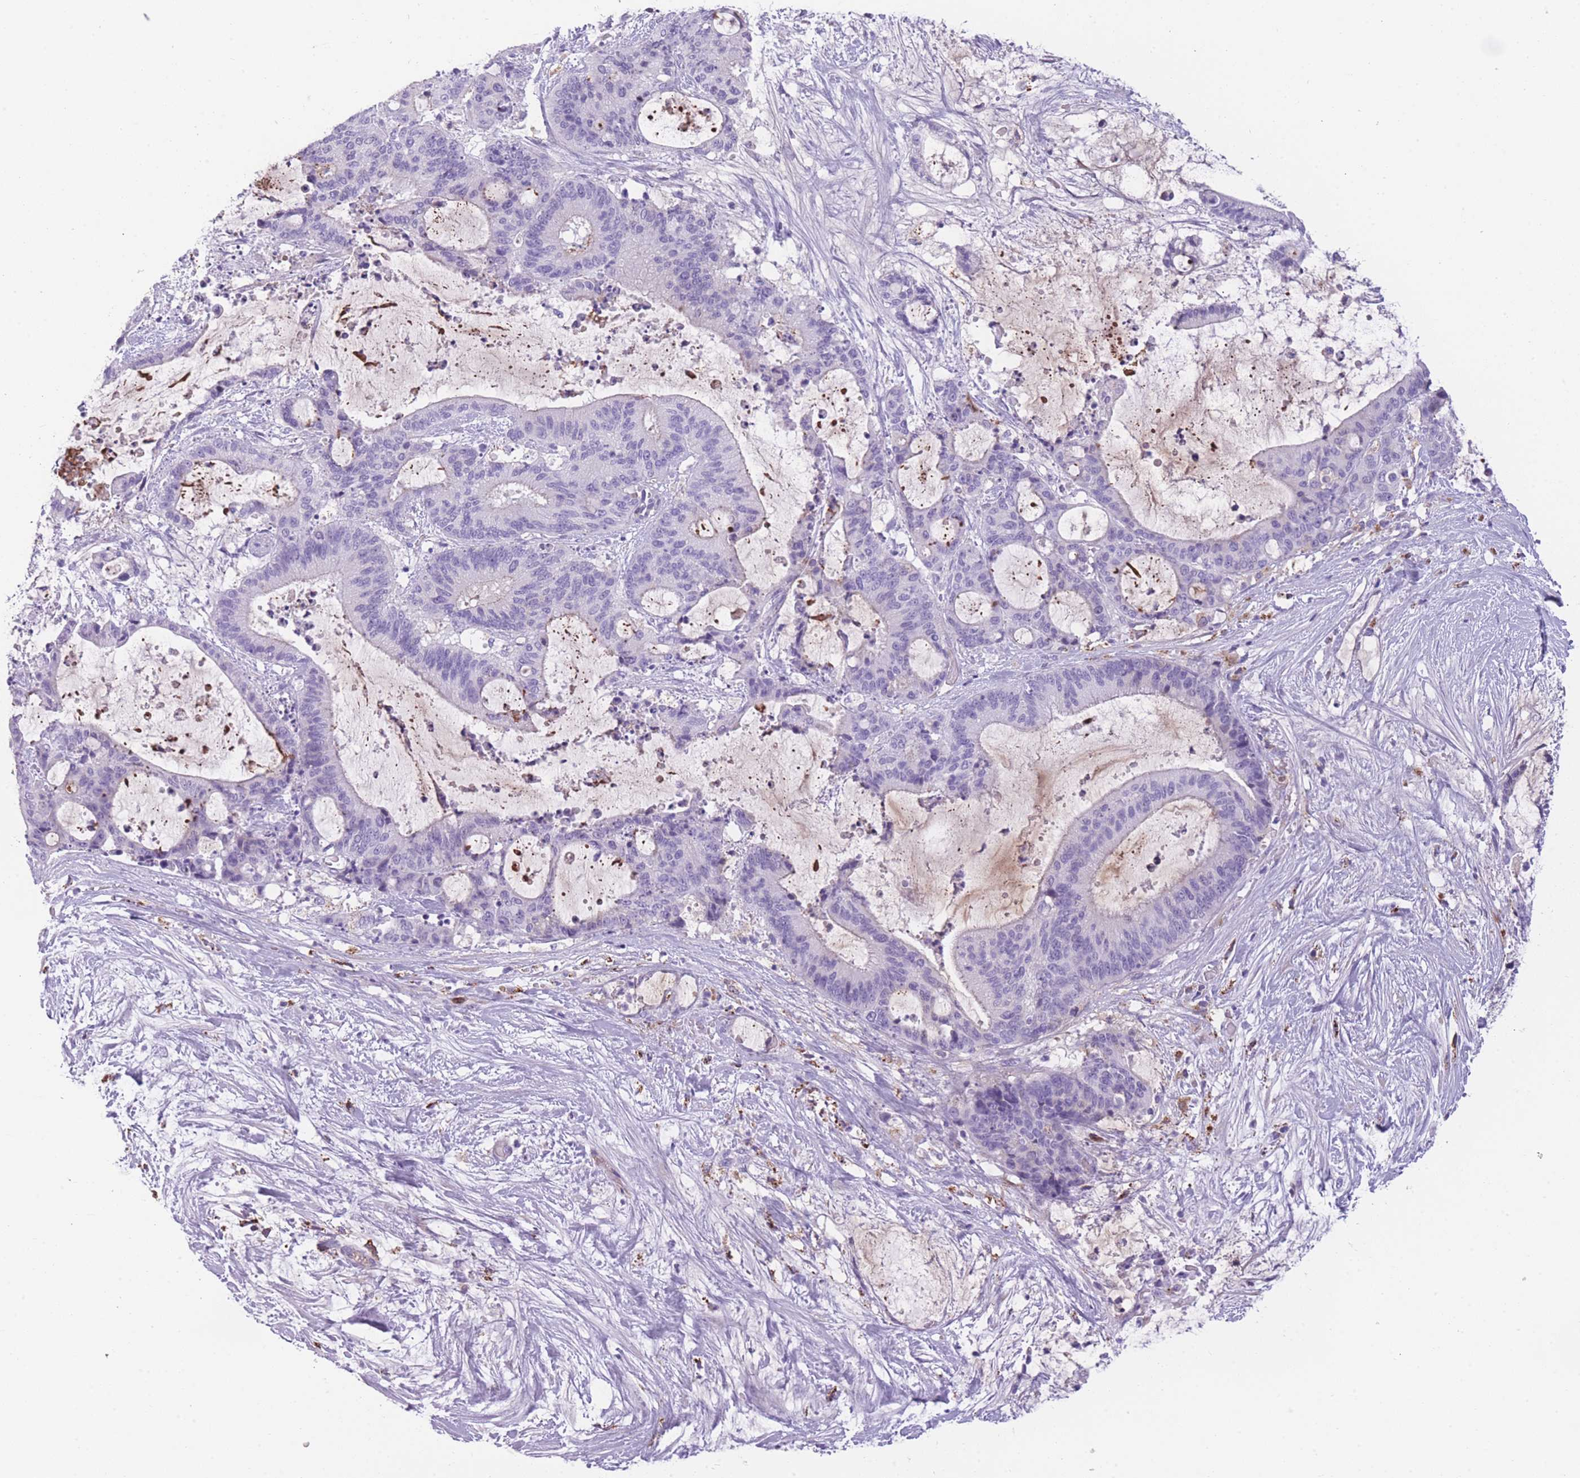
{"staining": {"intensity": "negative", "quantity": "none", "location": "none"}, "tissue": "liver cancer", "cell_type": "Tumor cells", "image_type": "cancer", "snomed": [{"axis": "morphology", "description": "Normal tissue, NOS"}, {"axis": "morphology", "description": "Cholangiocarcinoma"}, {"axis": "topography", "description": "Liver"}, {"axis": "topography", "description": "Peripheral nerve tissue"}], "caption": "The micrograph demonstrates no staining of tumor cells in liver cholangiocarcinoma.", "gene": "GNAT1", "patient": {"sex": "female", "age": 73}}